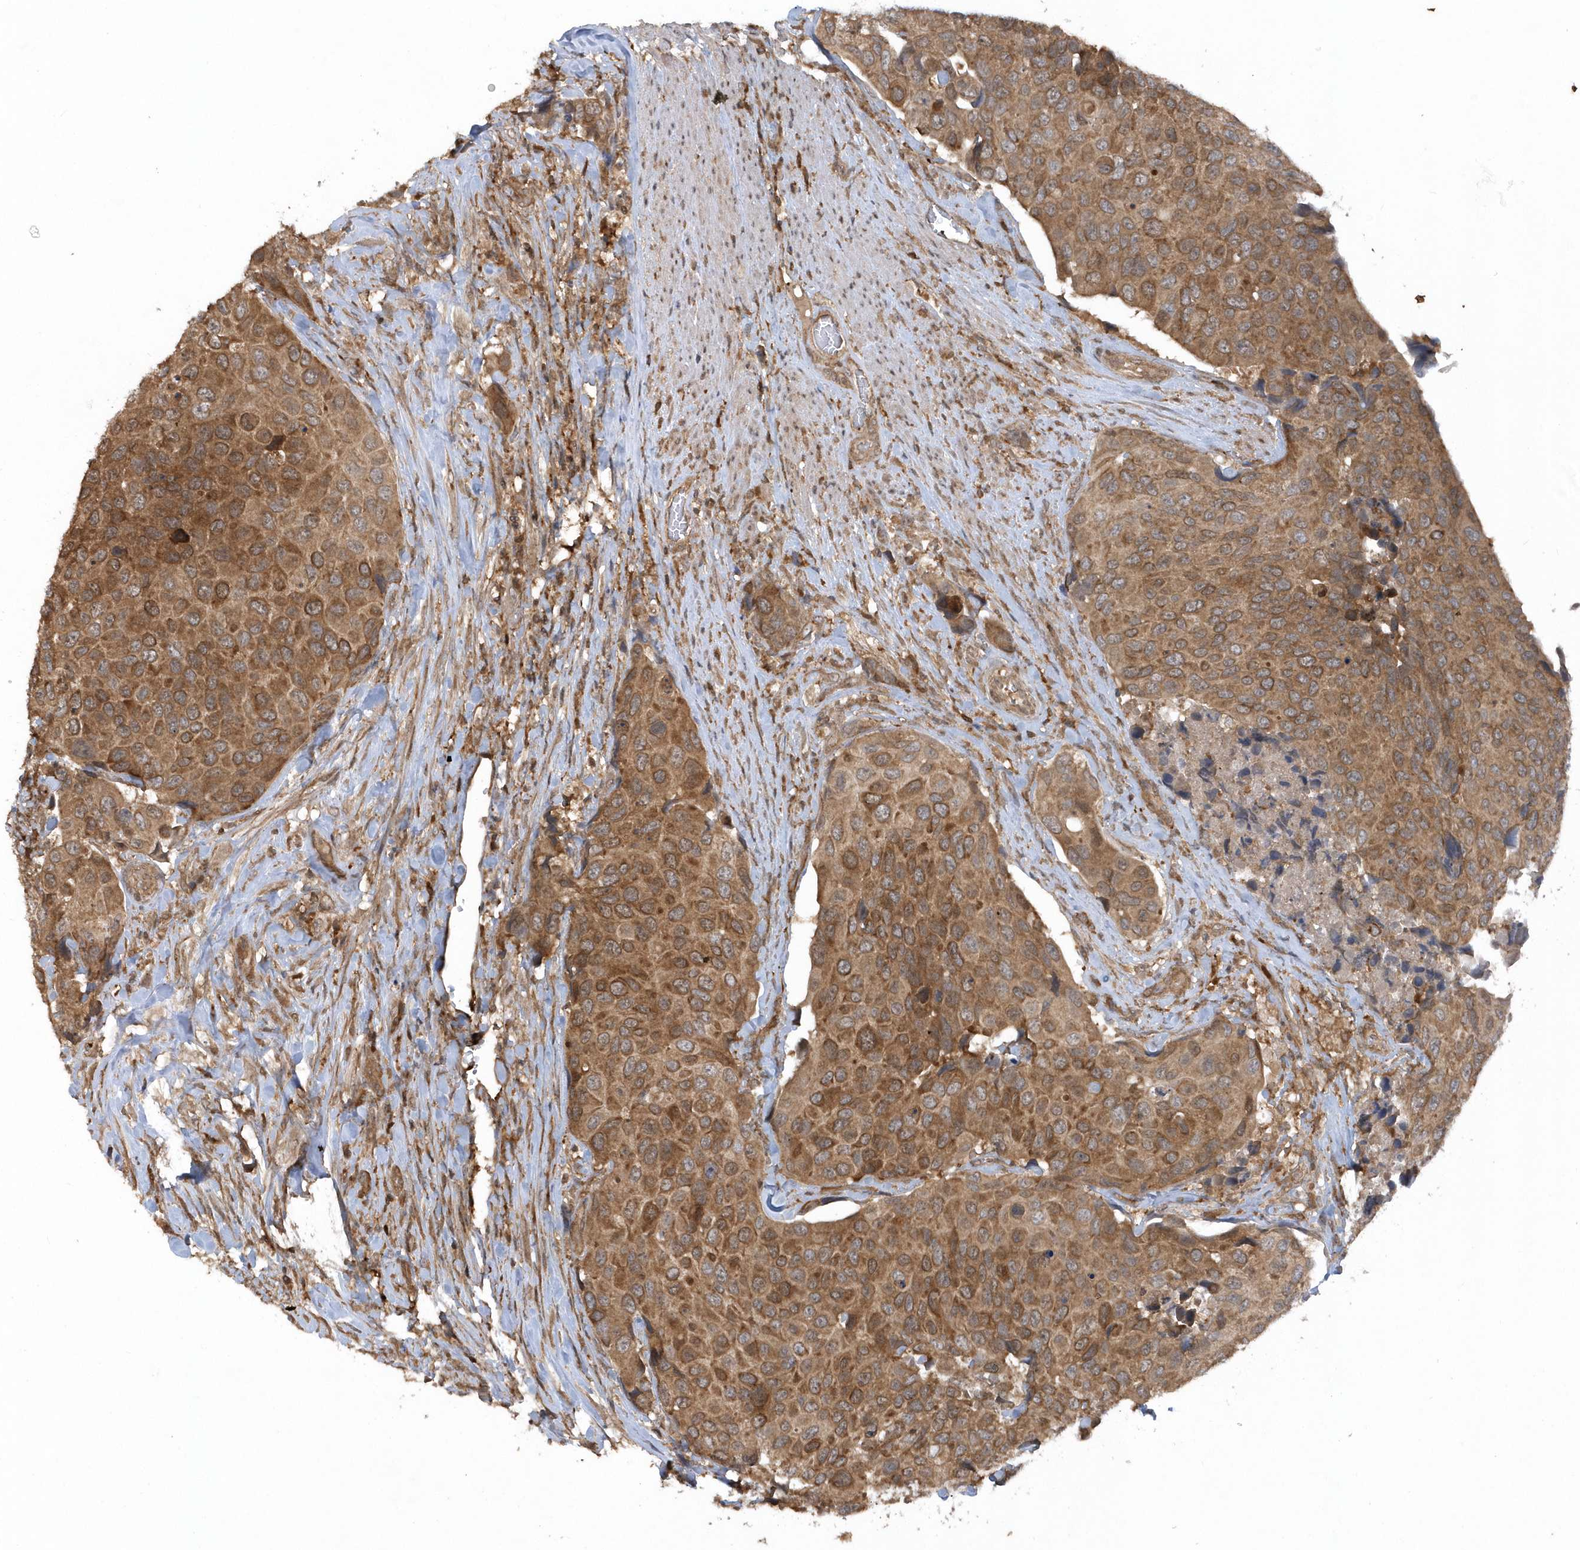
{"staining": {"intensity": "moderate", "quantity": ">75%", "location": "cytoplasmic/membranous"}, "tissue": "urothelial cancer", "cell_type": "Tumor cells", "image_type": "cancer", "snomed": [{"axis": "morphology", "description": "Urothelial carcinoma, High grade"}, {"axis": "topography", "description": "Urinary bladder"}], "caption": "A histopathology image of human urothelial carcinoma (high-grade) stained for a protein shows moderate cytoplasmic/membranous brown staining in tumor cells. The protein is stained brown, and the nuclei are stained in blue (DAB IHC with brightfield microscopy, high magnification).", "gene": "ACYP1", "patient": {"sex": "male", "age": 74}}